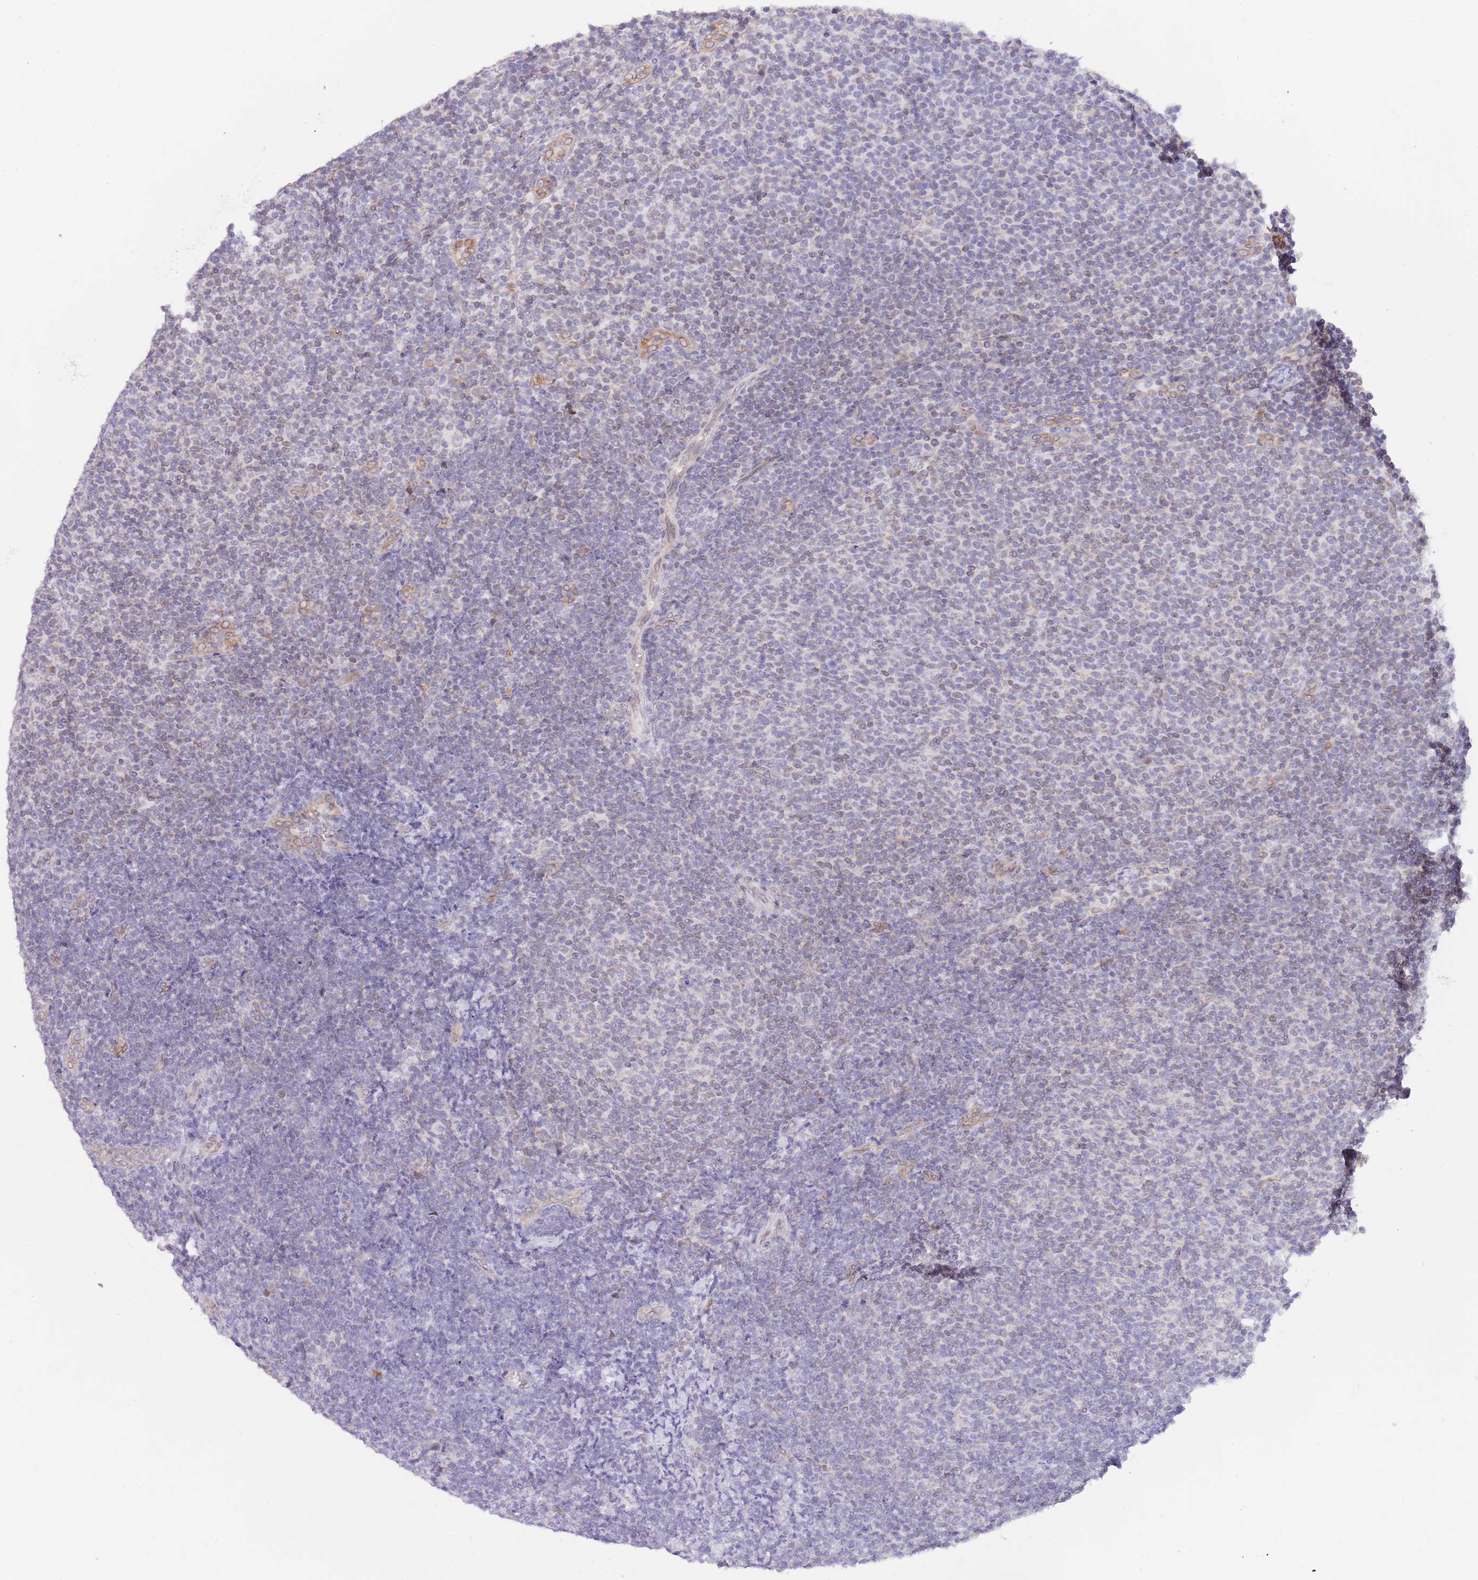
{"staining": {"intensity": "negative", "quantity": "none", "location": "none"}, "tissue": "lymphoma", "cell_type": "Tumor cells", "image_type": "cancer", "snomed": [{"axis": "morphology", "description": "Malignant lymphoma, non-Hodgkin's type, Low grade"}, {"axis": "topography", "description": "Lymph node"}], "caption": "IHC of human lymphoma displays no expression in tumor cells.", "gene": "EBPL", "patient": {"sex": "male", "age": 66}}